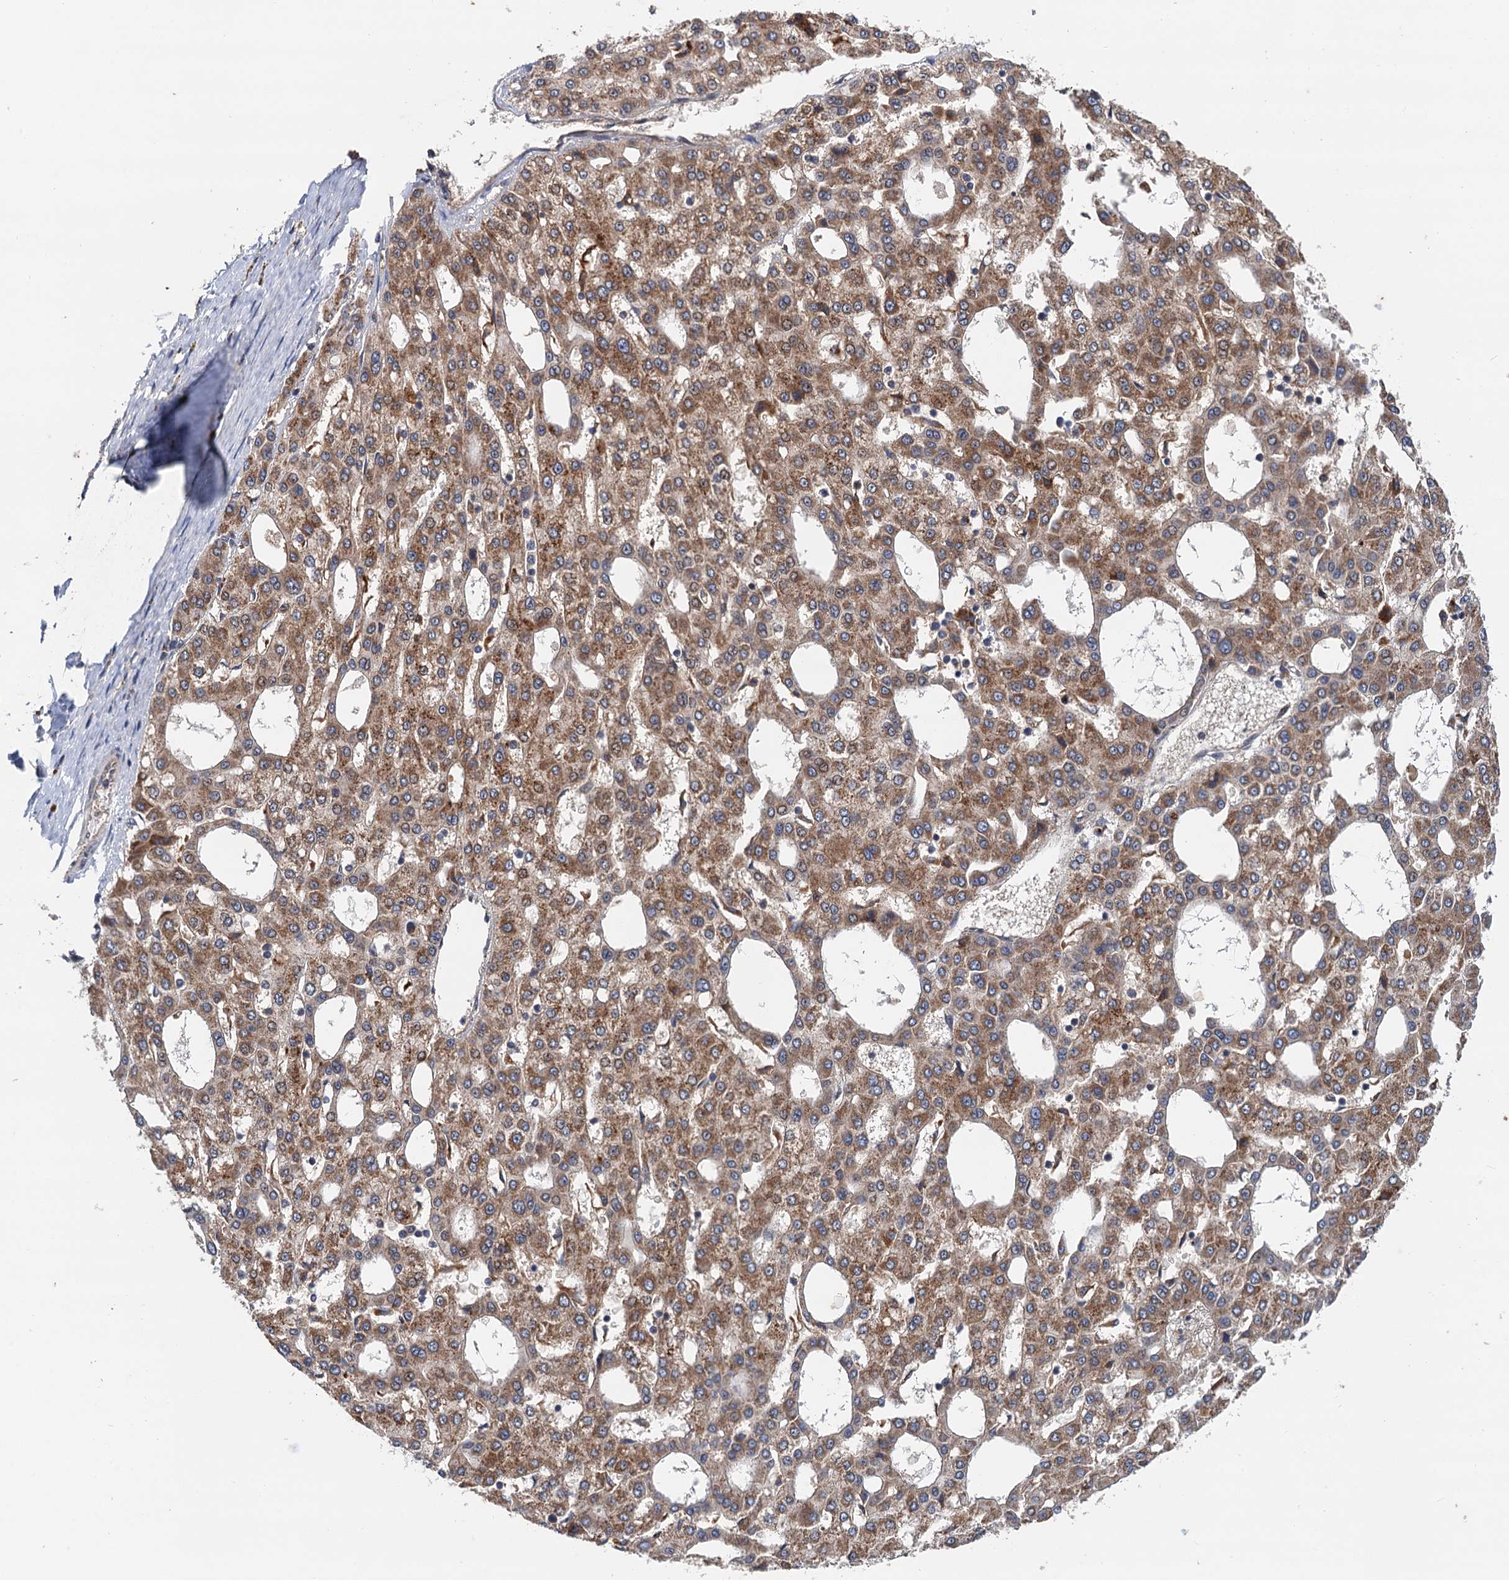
{"staining": {"intensity": "moderate", "quantity": ">75%", "location": "cytoplasmic/membranous"}, "tissue": "liver cancer", "cell_type": "Tumor cells", "image_type": "cancer", "snomed": [{"axis": "morphology", "description": "Carcinoma, Hepatocellular, NOS"}, {"axis": "topography", "description": "Liver"}], "caption": "A high-resolution photomicrograph shows immunohistochemistry (IHC) staining of liver hepatocellular carcinoma, which displays moderate cytoplasmic/membranous positivity in about >75% of tumor cells.", "gene": "NLRP10", "patient": {"sex": "male", "age": 47}}